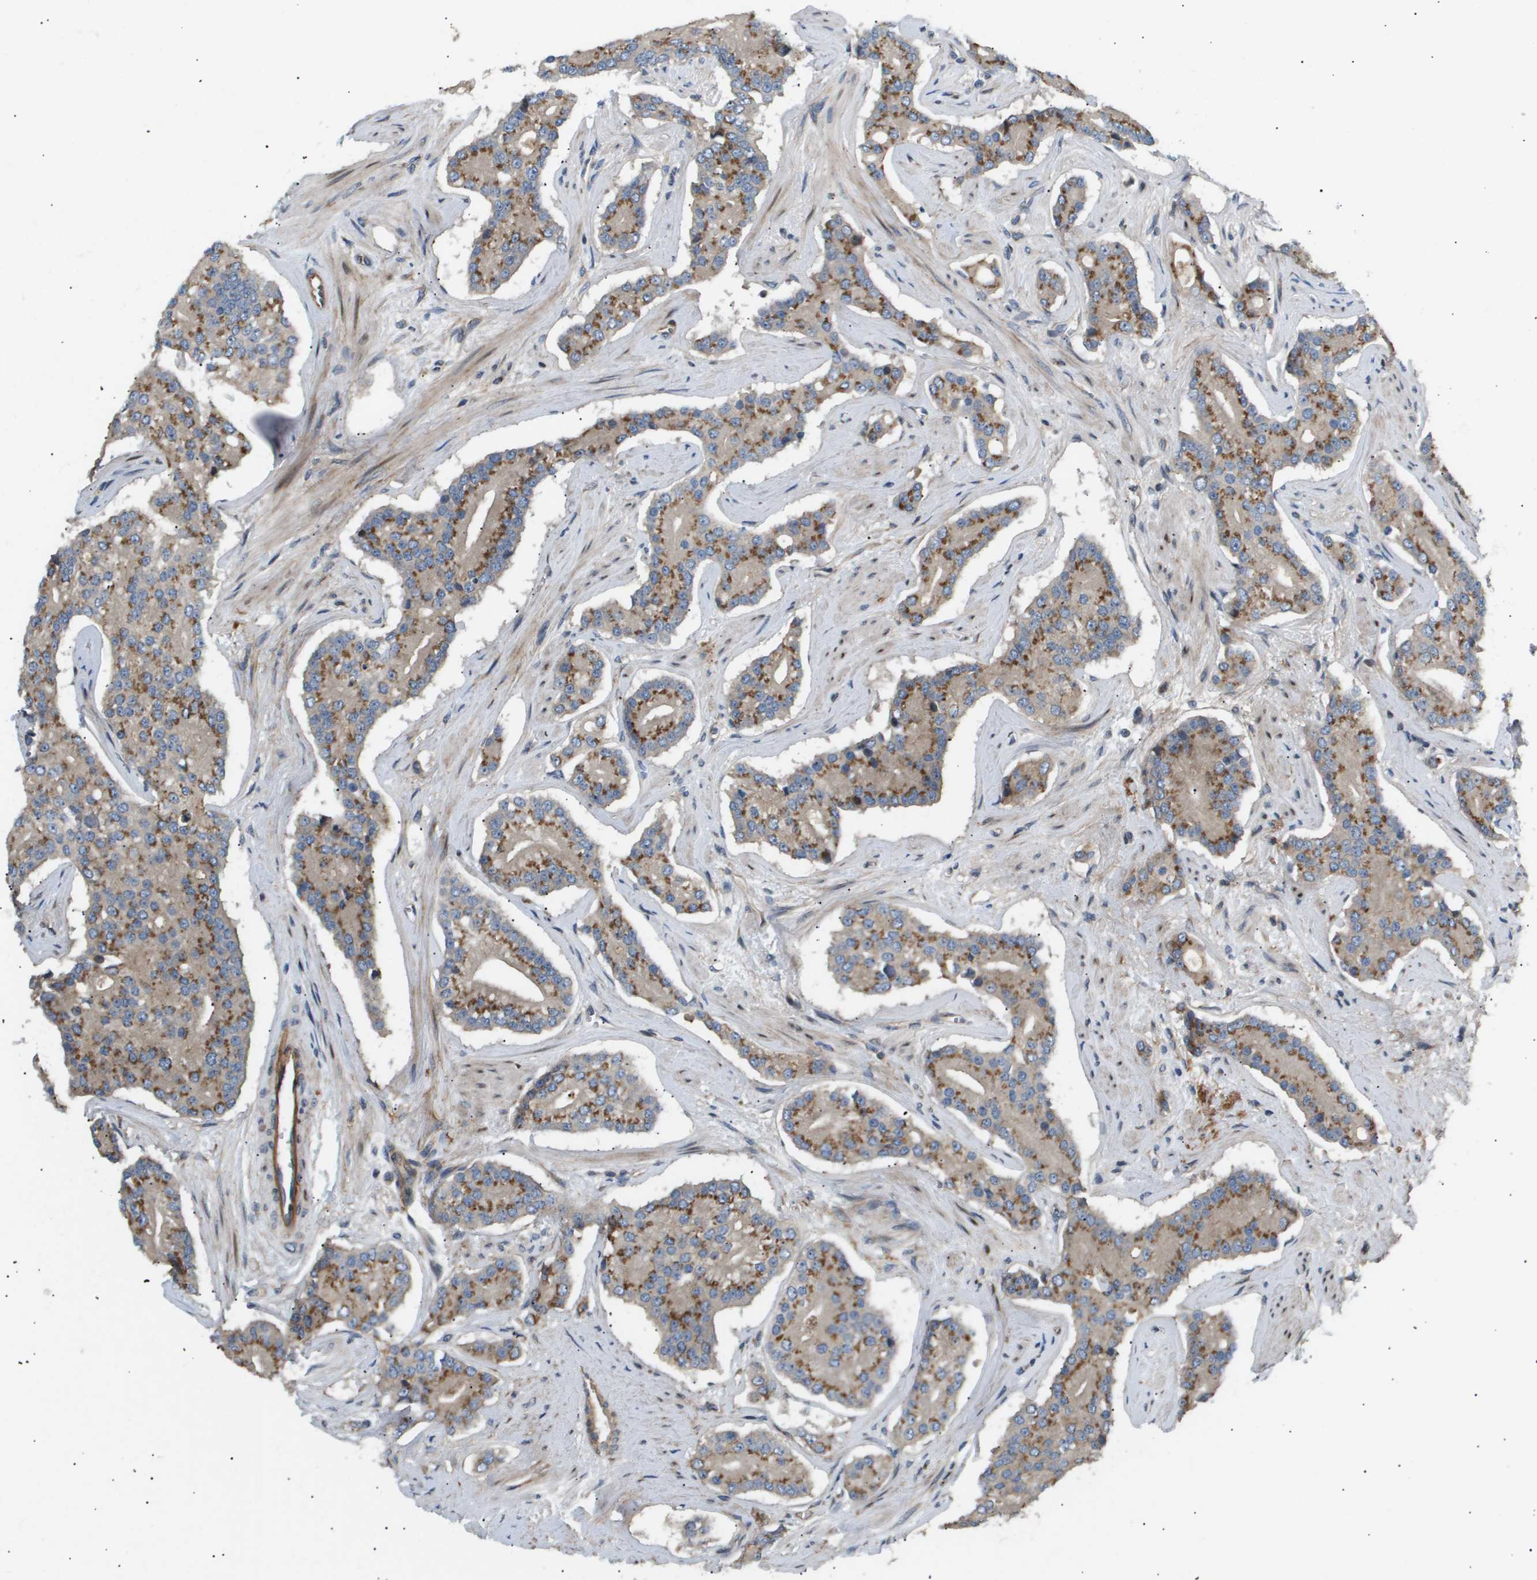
{"staining": {"intensity": "moderate", "quantity": ">75%", "location": "cytoplasmic/membranous"}, "tissue": "prostate cancer", "cell_type": "Tumor cells", "image_type": "cancer", "snomed": [{"axis": "morphology", "description": "Adenocarcinoma, High grade"}, {"axis": "topography", "description": "Prostate"}], "caption": "DAB immunohistochemical staining of prostate high-grade adenocarcinoma reveals moderate cytoplasmic/membranous protein positivity in approximately >75% of tumor cells.", "gene": "LYSMD3", "patient": {"sex": "male", "age": 71}}